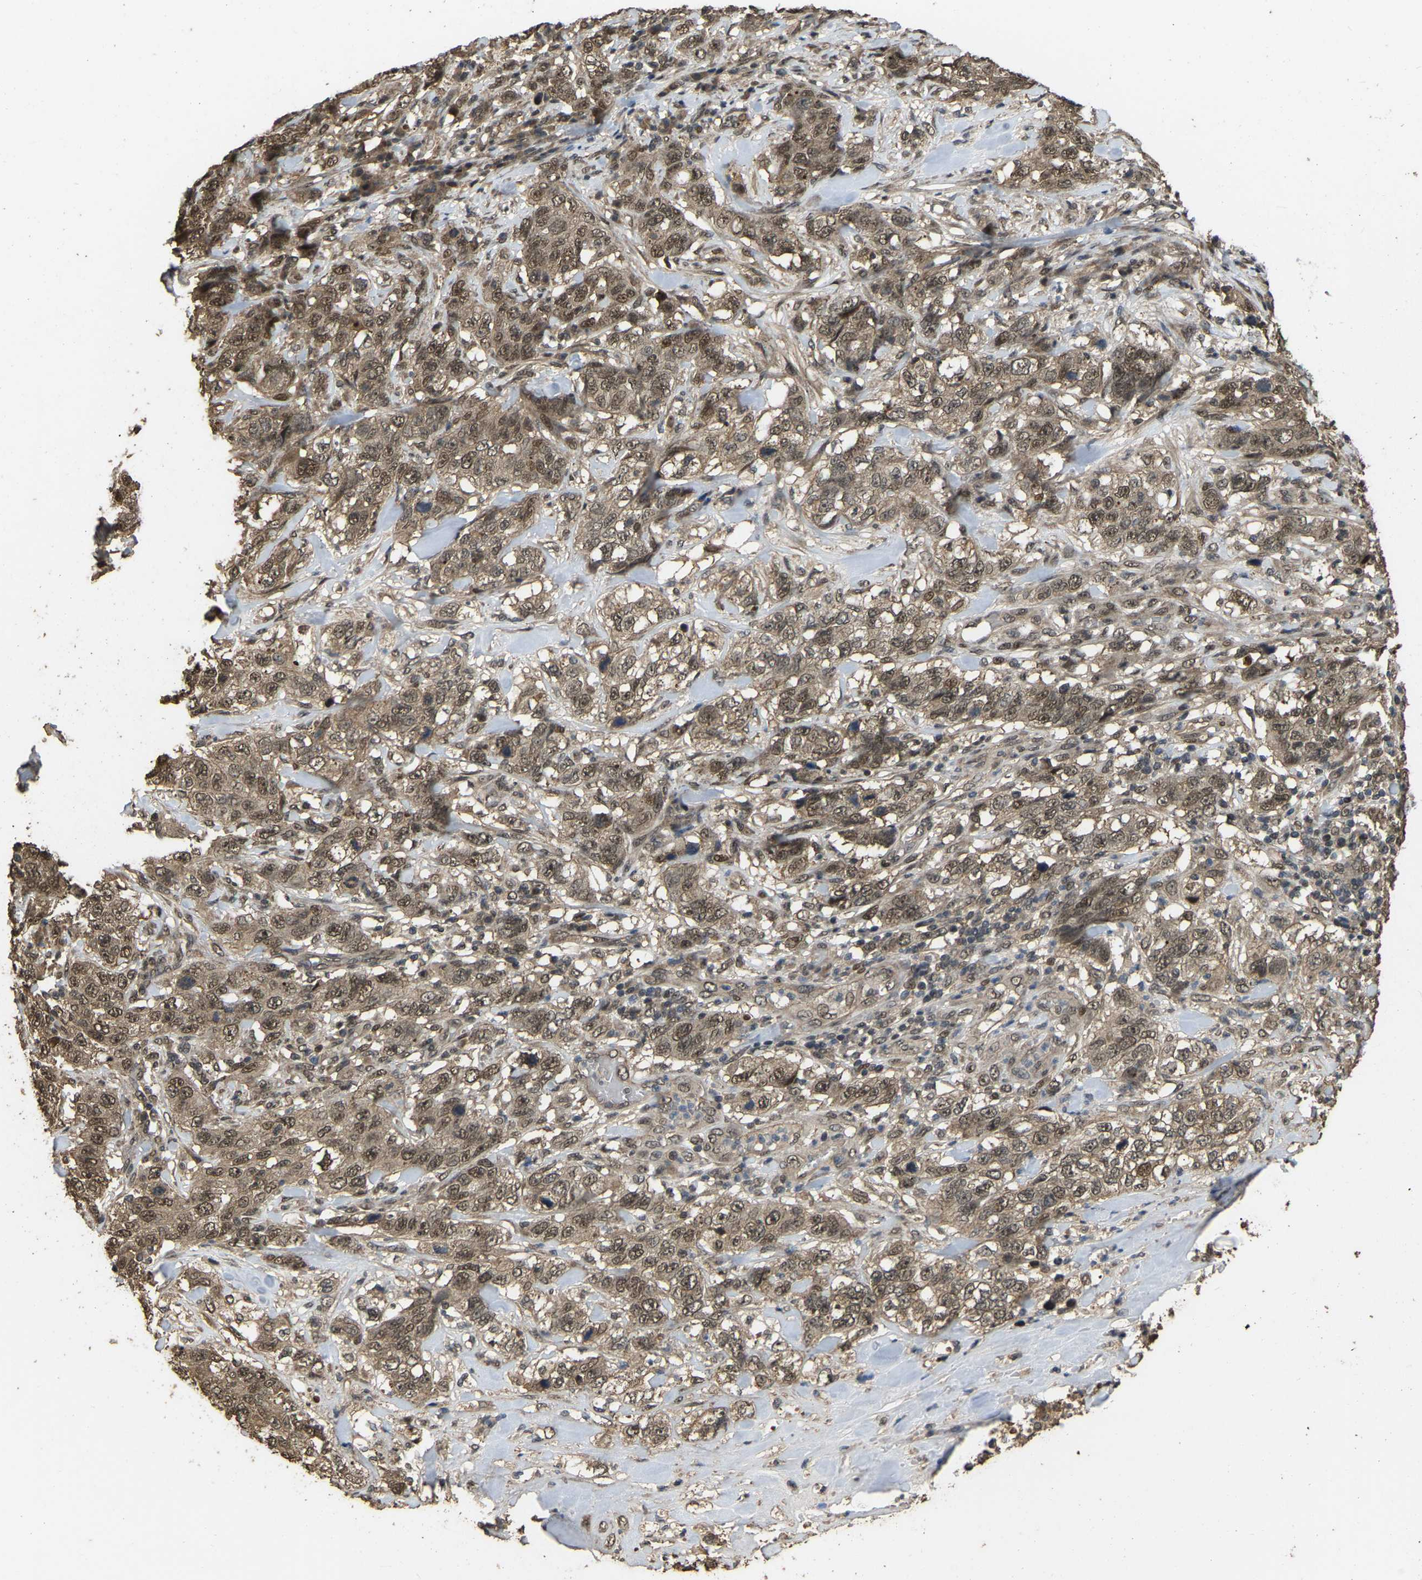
{"staining": {"intensity": "moderate", "quantity": ">75%", "location": "cytoplasmic/membranous,nuclear"}, "tissue": "stomach cancer", "cell_type": "Tumor cells", "image_type": "cancer", "snomed": [{"axis": "morphology", "description": "Adenocarcinoma, NOS"}, {"axis": "topography", "description": "Stomach"}], "caption": "About >75% of tumor cells in human stomach cancer display moderate cytoplasmic/membranous and nuclear protein expression as visualized by brown immunohistochemical staining.", "gene": "ARHGAP23", "patient": {"sex": "male", "age": 48}}